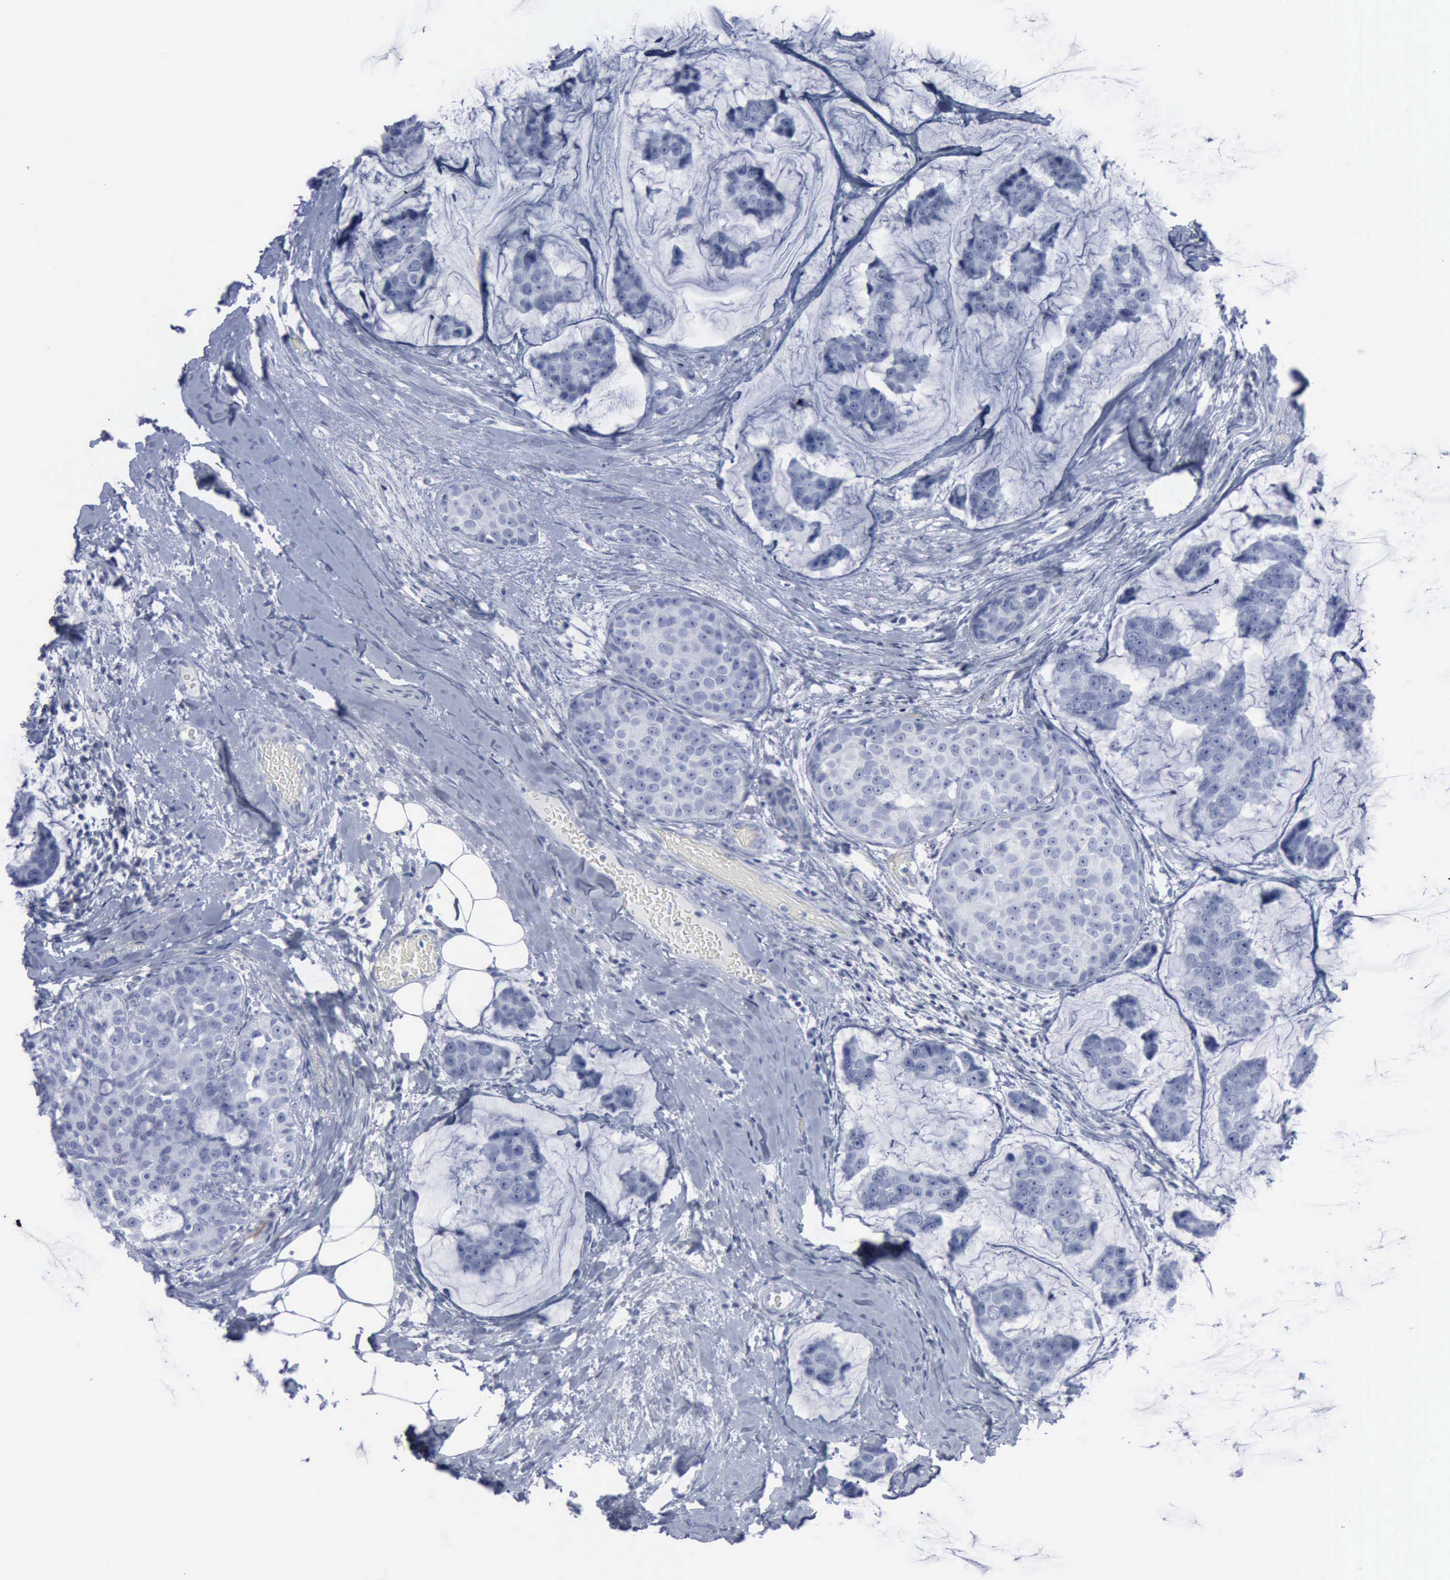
{"staining": {"intensity": "negative", "quantity": "none", "location": "none"}, "tissue": "breast cancer", "cell_type": "Tumor cells", "image_type": "cancer", "snomed": [{"axis": "morphology", "description": "Normal tissue, NOS"}, {"axis": "morphology", "description": "Duct carcinoma"}, {"axis": "topography", "description": "Breast"}], "caption": "Immunohistochemistry image of neoplastic tissue: human invasive ductal carcinoma (breast) stained with DAB shows no significant protein staining in tumor cells. (Brightfield microscopy of DAB immunohistochemistry (IHC) at high magnification).", "gene": "VCAM1", "patient": {"sex": "female", "age": 50}}